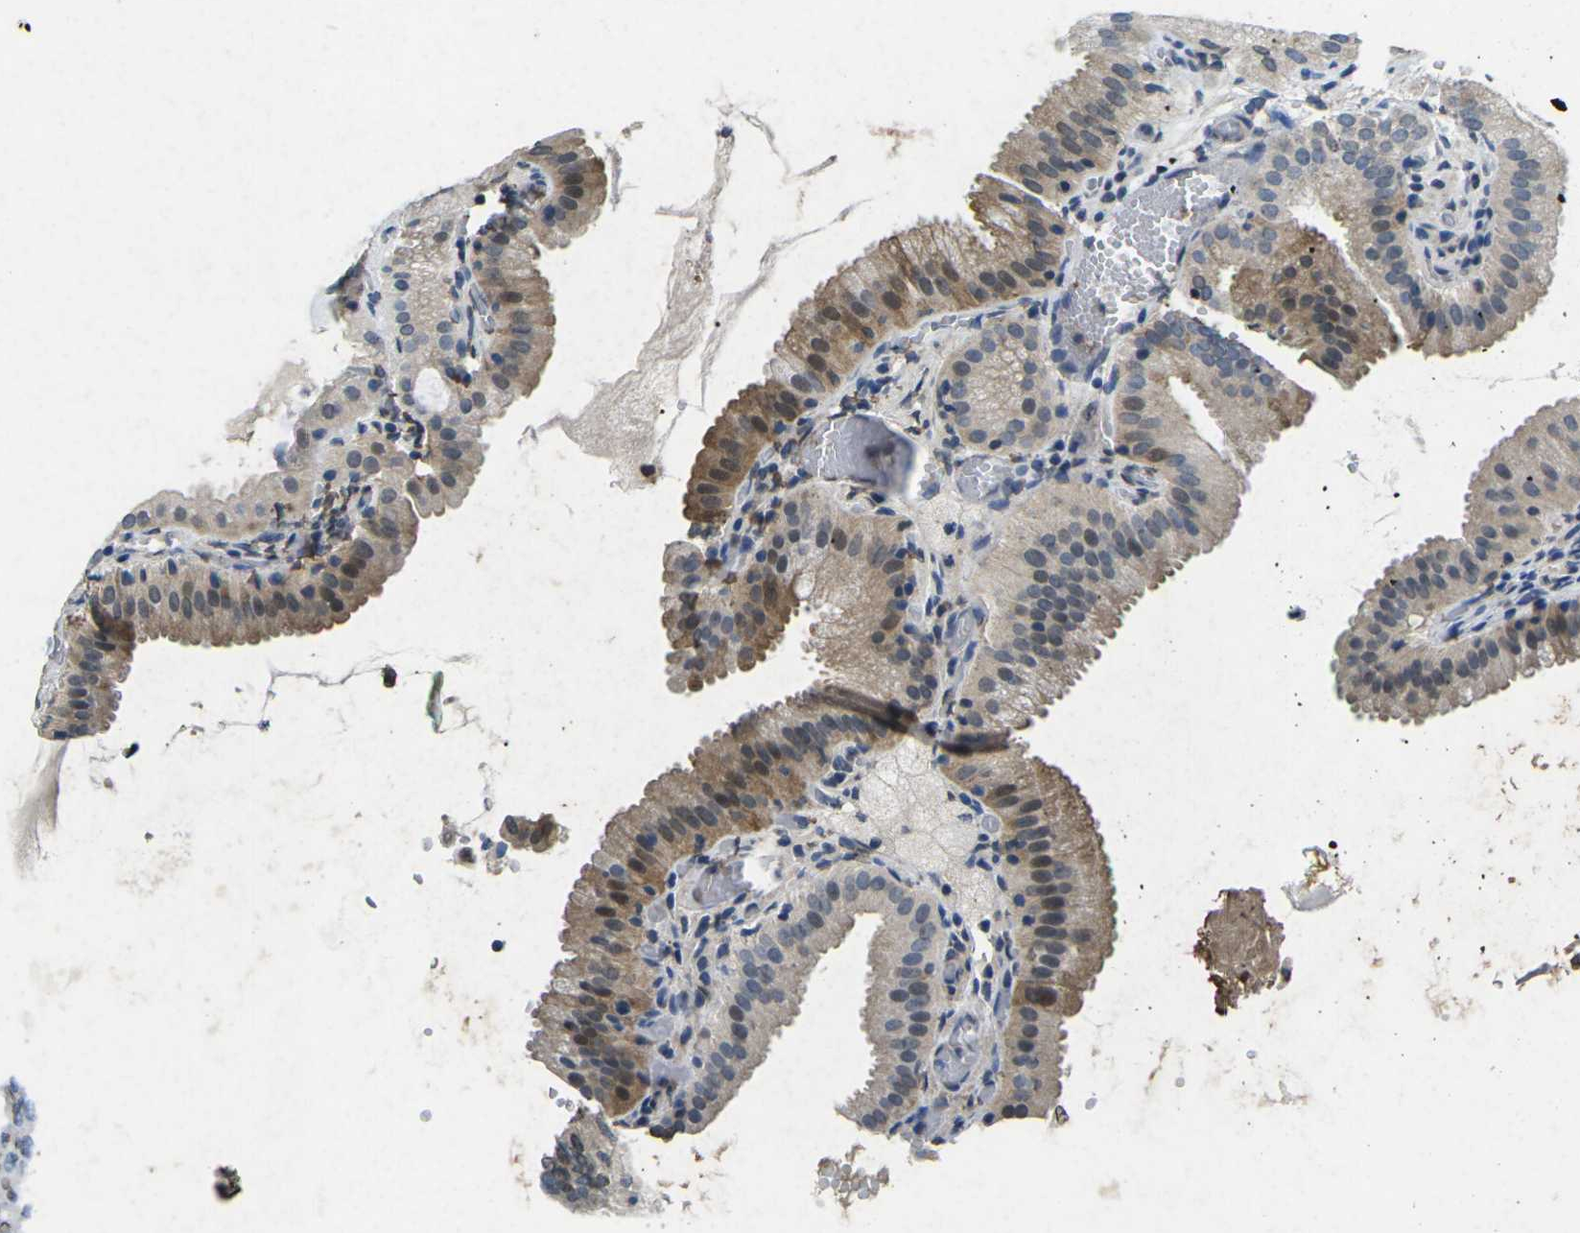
{"staining": {"intensity": "moderate", "quantity": "<25%", "location": "cytoplasmic/membranous,nuclear"}, "tissue": "gallbladder", "cell_type": "Glandular cells", "image_type": "normal", "snomed": [{"axis": "morphology", "description": "Normal tissue, NOS"}, {"axis": "topography", "description": "Gallbladder"}], "caption": "IHC of benign human gallbladder demonstrates low levels of moderate cytoplasmic/membranous,nuclear staining in approximately <25% of glandular cells.", "gene": "SCNN1B", "patient": {"sex": "male", "age": 54}}